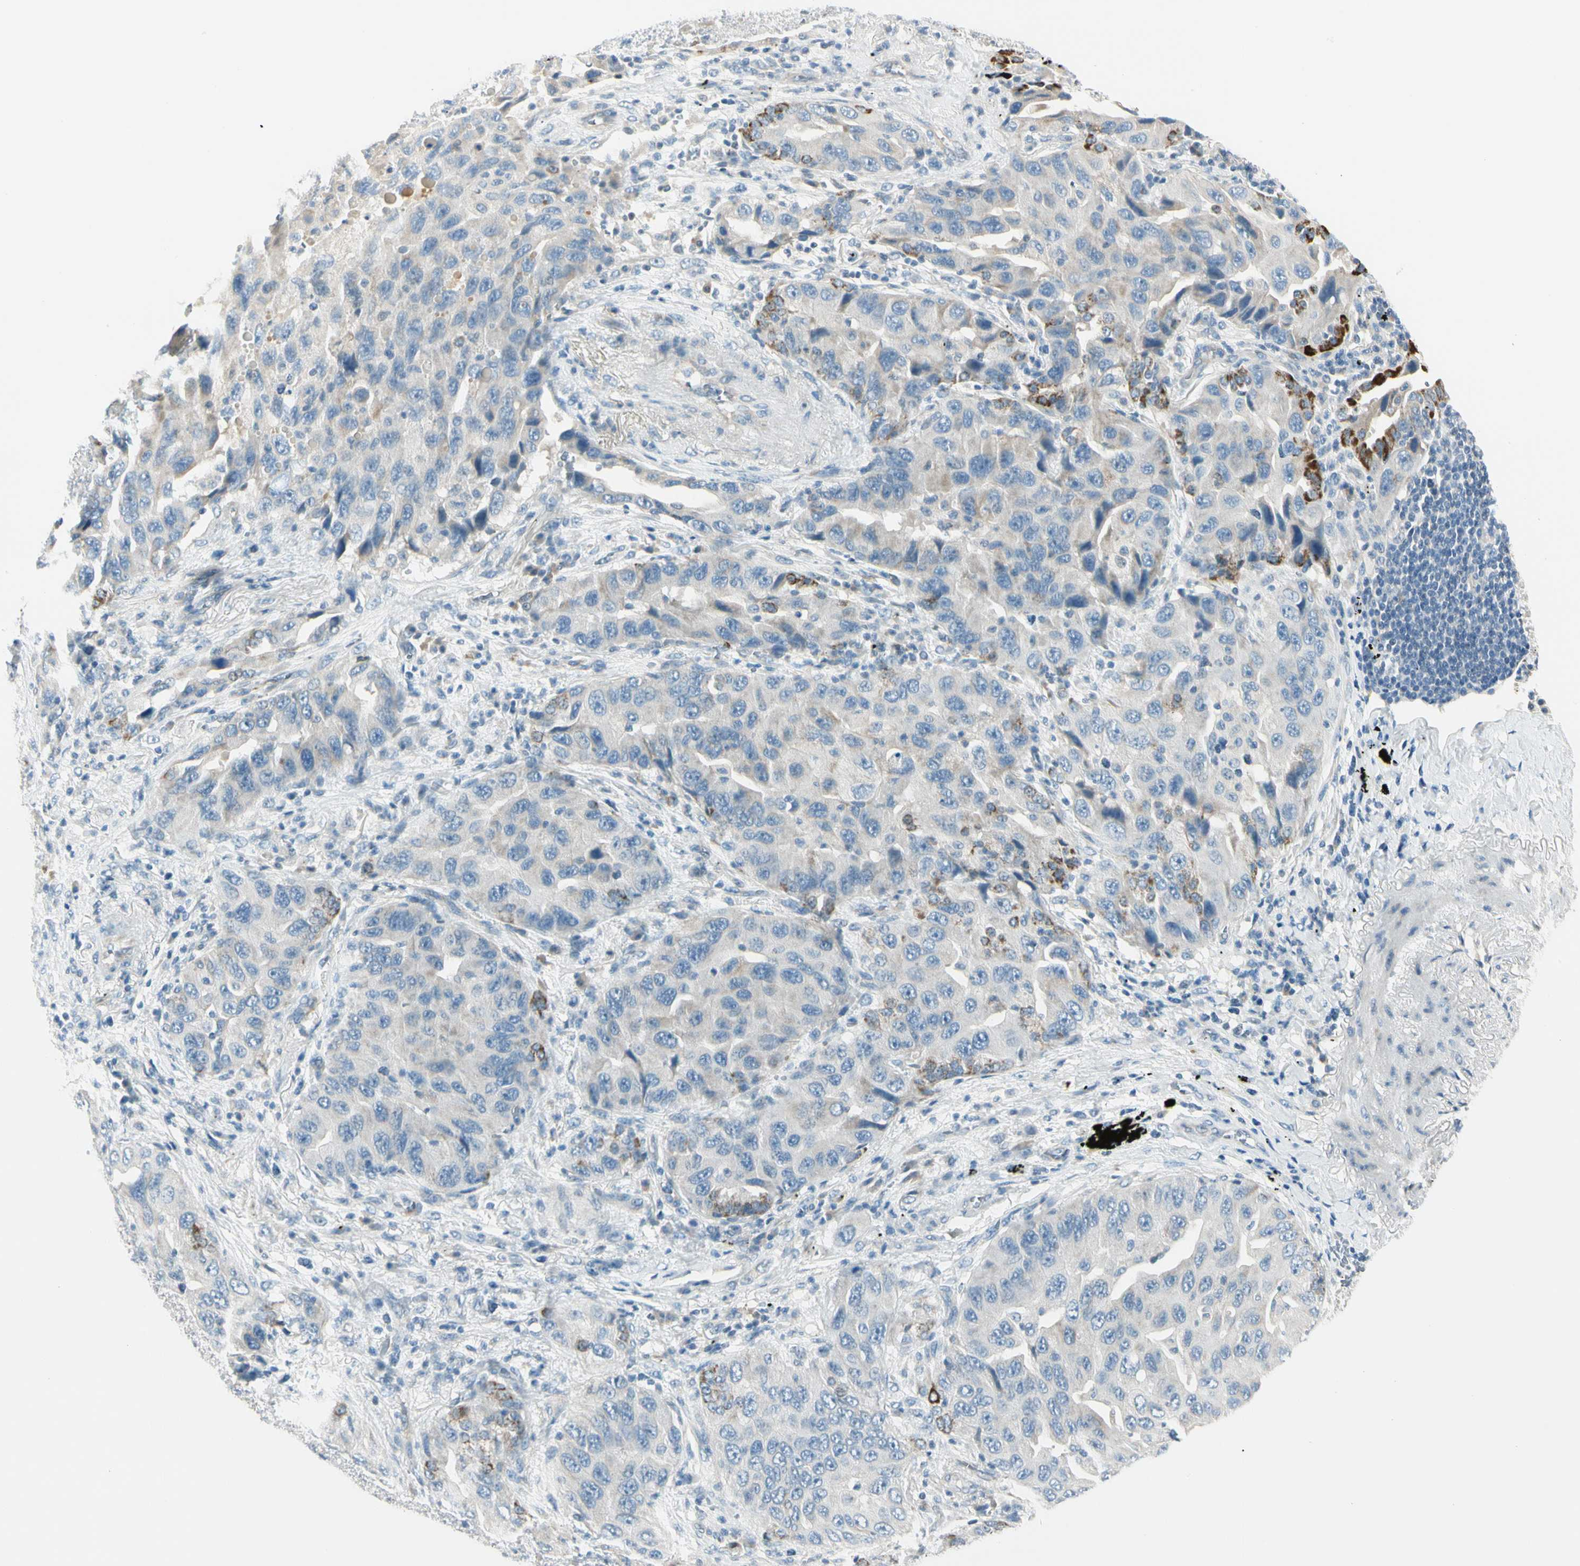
{"staining": {"intensity": "strong", "quantity": "<25%", "location": "cytoplasmic/membranous"}, "tissue": "lung cancer", "cell_type": "Tumor cells", "image_type": "cancer", "snomed": [{"axis": "morphology", "description": "Adenocarcinoma, NOS"}, {"axis": "topography", "description": "Lung"}], "caption": "Lung cancer (adenocarcinoma) stained with a brown dye shows strong cytoplasmic/membranous positive expression in about <25% of tumor cells.", "gene": "SLC6A15", "patient": {"sex": "female", "age": 65}}